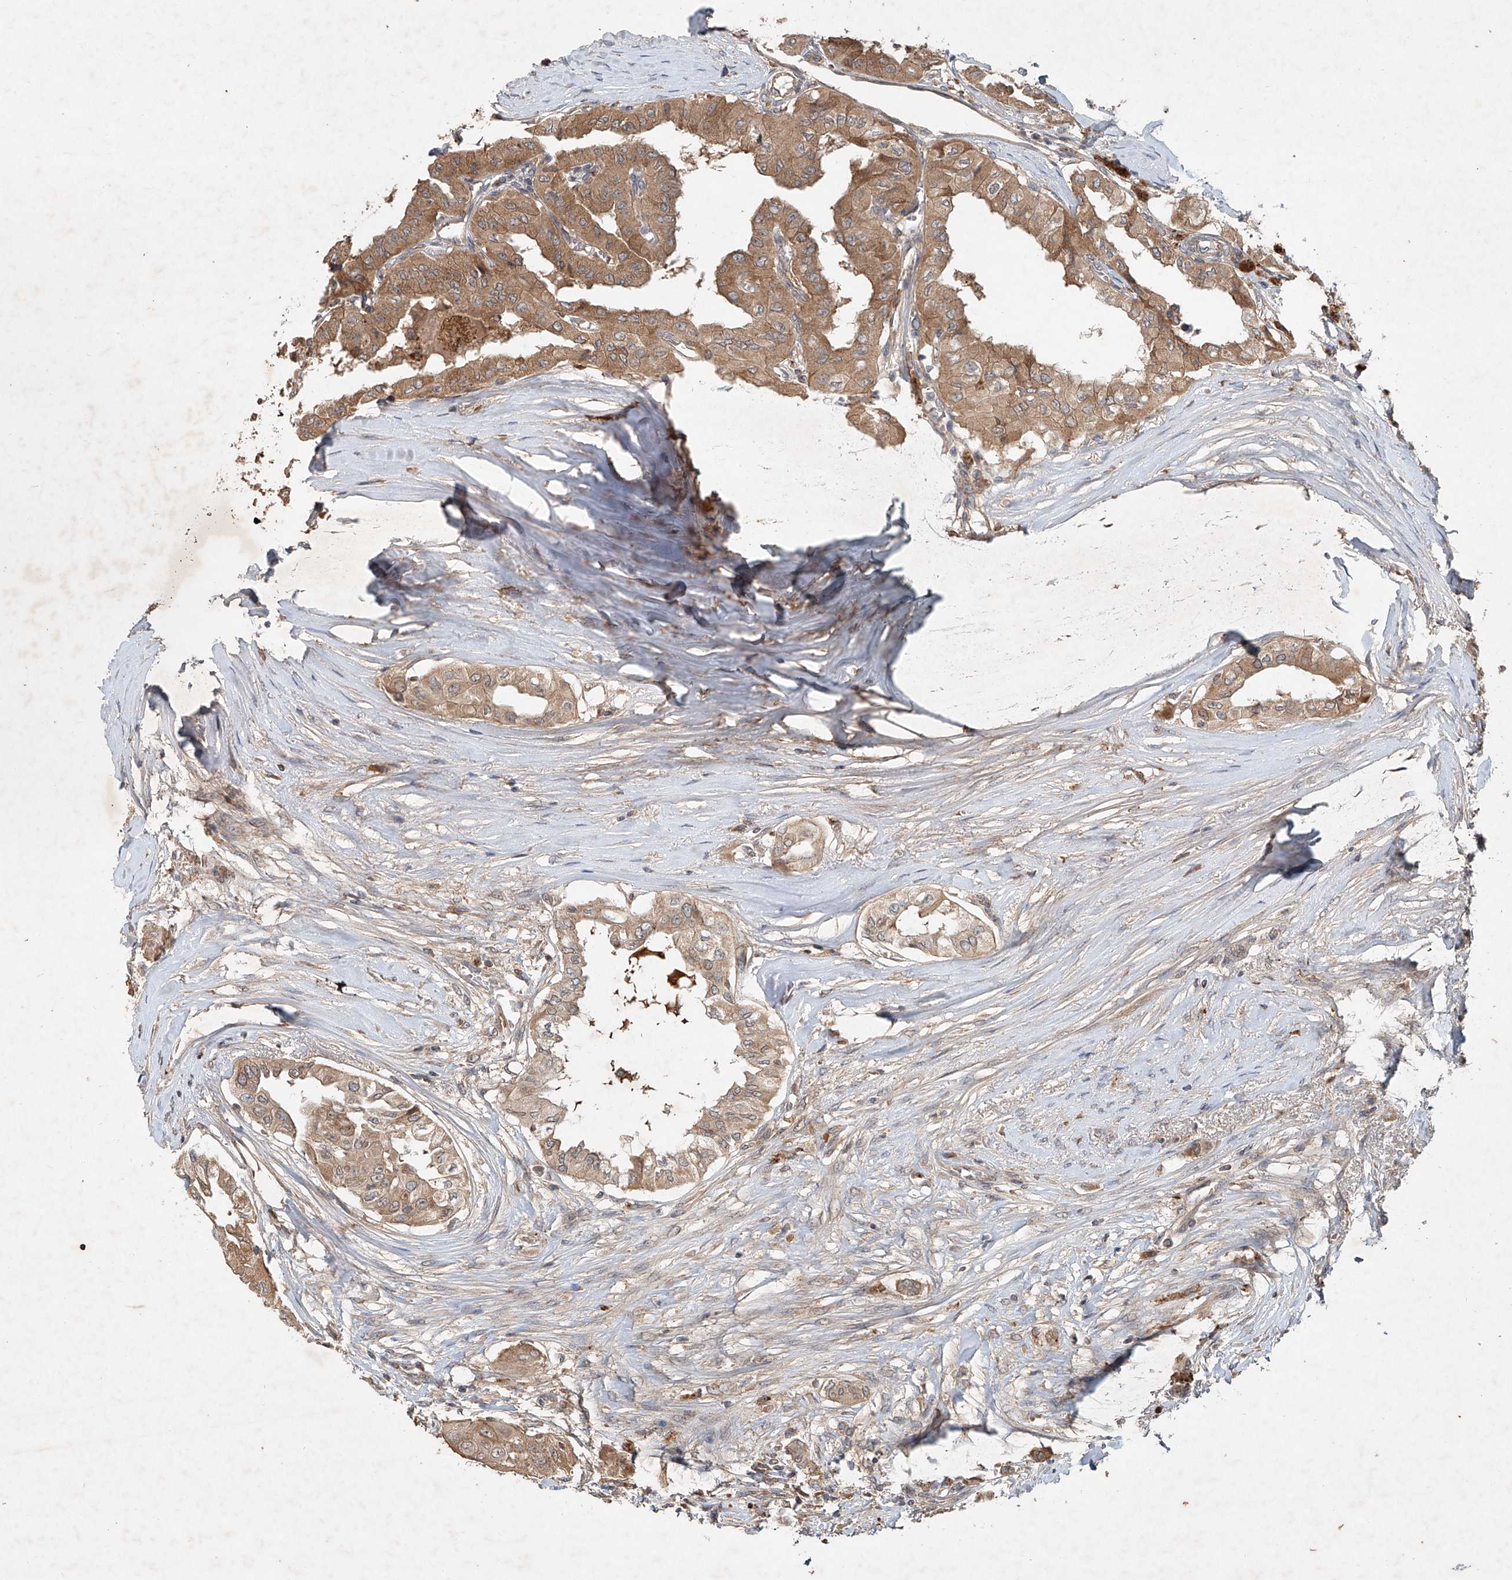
{"staining": {"intensity": "moderate", "quantity": ">75%", "location": "cytoplasmic/membranous"}, "tissue": "thyroid cancer", "cell_type": "Tumor cells", "image_type": "cancer", "snomed": [{"axis": "morphology", "description": "Papillary adenocarcinoma, NOS"}, {"axis": "topography", "description": "Thyroid gland"}], "caption": "A high-resolution image shows IHC staining of papillary adenocarcinoma (thyroid), which shows moderate cytoplasmic/membranous positivity in approximately >75% of tumor cells. Nuclei are stained in blue.", "gene": "IER5", "patient": {"sex": "female", "age": 59}}